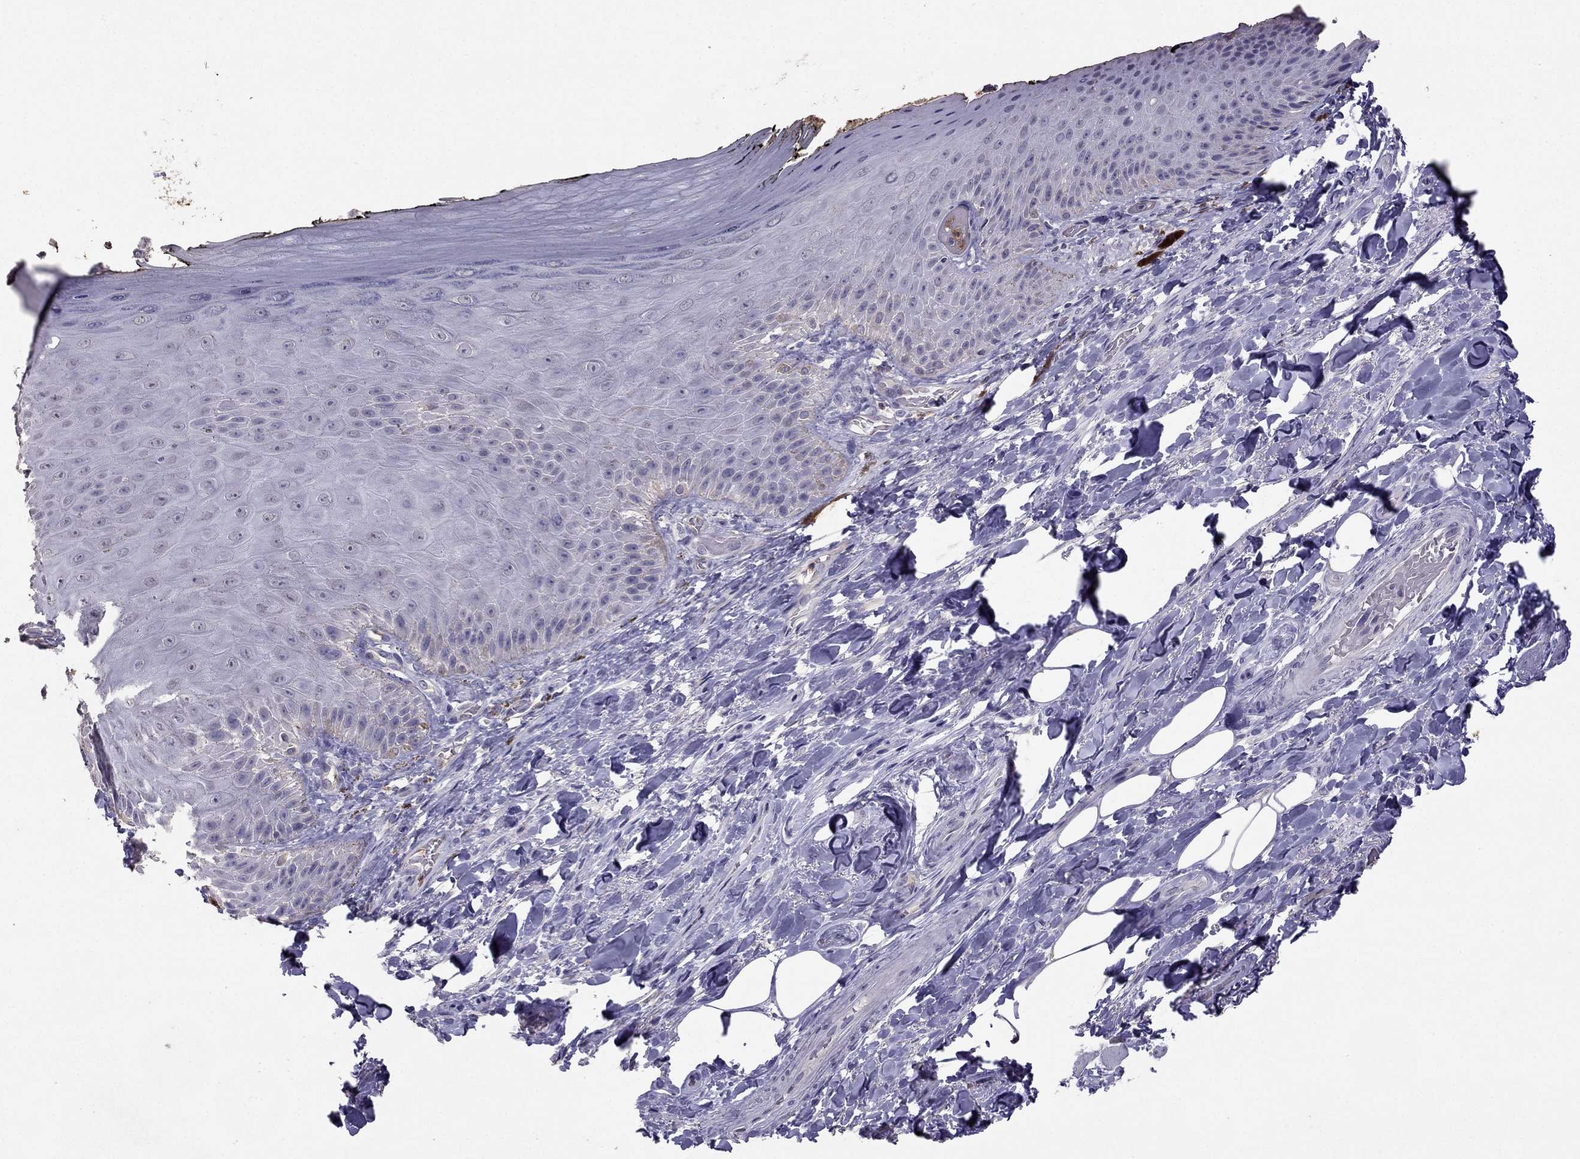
{"staining": {"intensity": "negative", "quantity": "none", "location": "none"}, "tissue": "skin", "cell_type": "Epidermal cells", "image_type": "normal", "snomed": [{"axis": "morphology", "description": "Normal tissue, NOS"}, {"axis": "topography", "description": "Anal"}, {"axis": "topography", "description": "Peripheral nerve tissue"}], "caption": "Immunohistochemistry image of normal skin: skin stained with DAB exhibits no significant protein positivity in epidermal cells.", "gene": "RFLNB", "patient": {"sex": "male", "age": 53}}